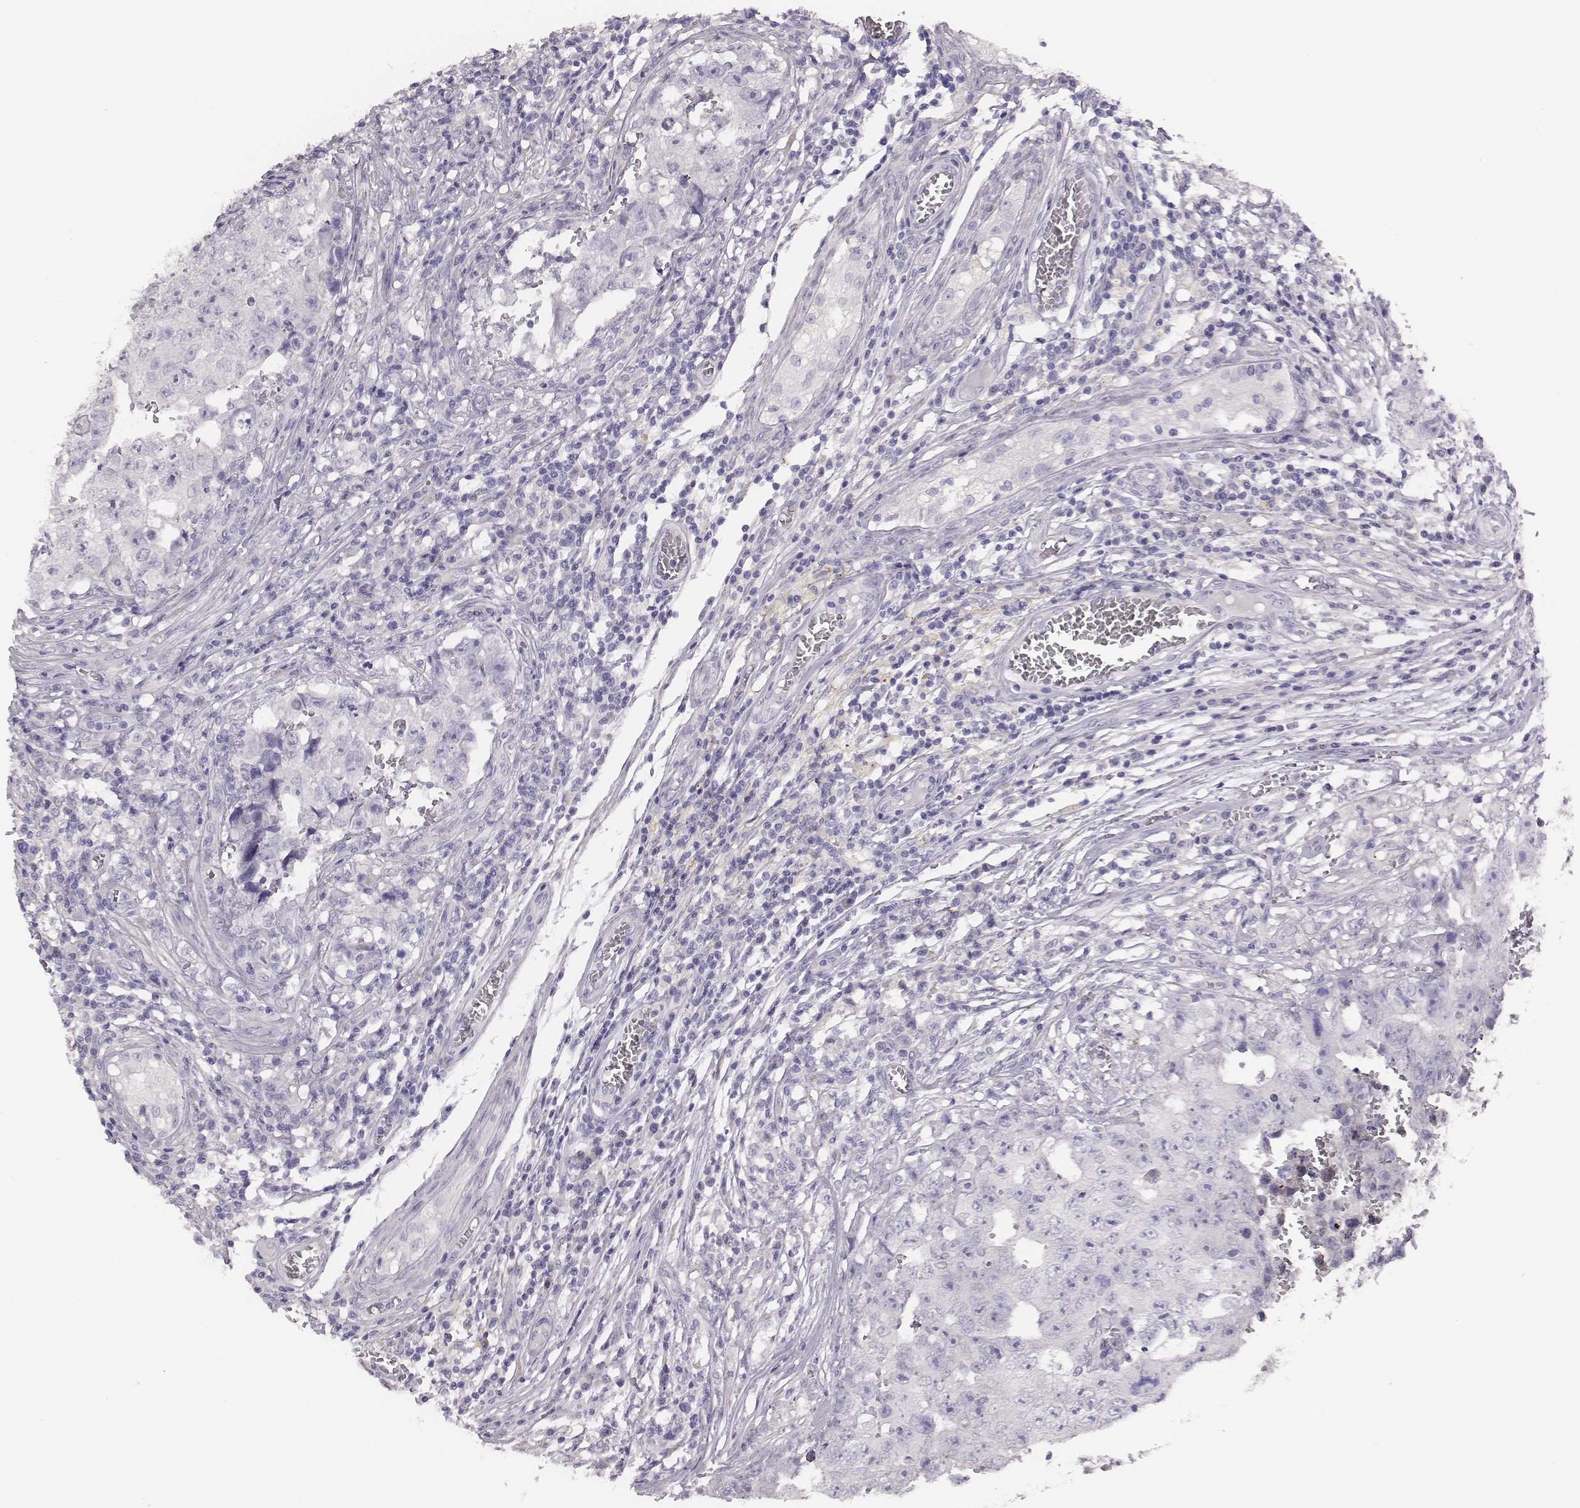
{"staining": {"intensity": "negative", "quantity": "none", "location": "none"}, "tissue": "testis cancer", "cell_type": "Tumor cells", "image_type": "cancer", "snomed": [{"axis": "morphology", "description": "Carcinoma, Embryonal, NOS"}, {"axis": "topography", "description": "Testis"}], "caption": "Testis cancer (embryonal carcinoma) was stained to show a protein in brown. There is no significant positivity in tumor cells. Brightfield microscopy of immunohistochemistry (IHC) stained with DAB (brown) and hematoxylin (blue), captured at high magnification.", "gene": "GUCA1A", "patient": {"sex": "male", "age": 36}}